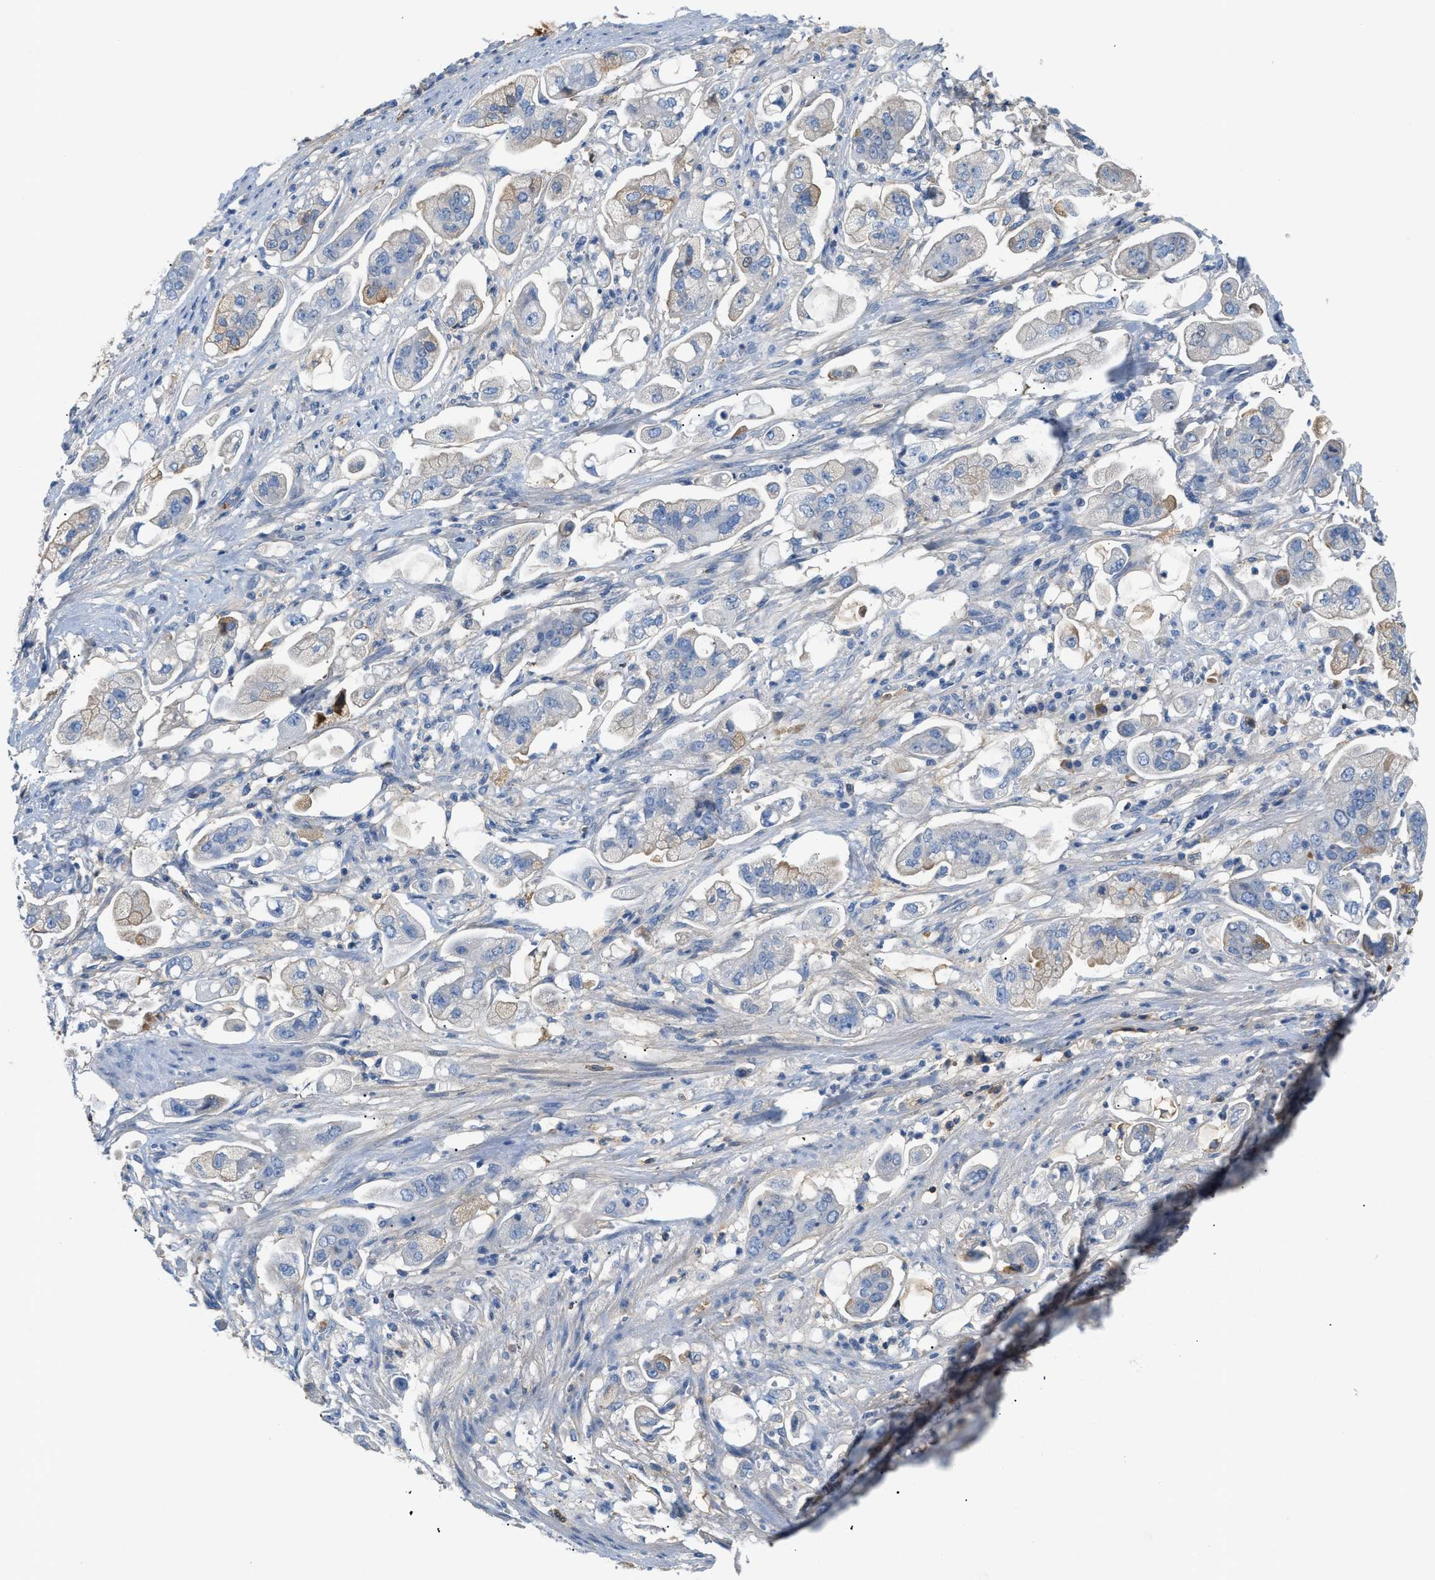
{"staining": {"intensity": "moderate", "quantity": "<25%", "location": "cytoplasmic/membranous"}, "tissue": "stomach cancer", "cell_type": "Tumor cells", "image_type": "cancer", "snomed": [{"axis": "morphology", "description": "Adenocarcinoma, NOS"}, {"axis": "topography", "description": "Stomach"}], "caption": "Immunohistochemistry histopathology image of adenocarcinoma (stomach) stained for a protein (brown), which displays low levels of moderate cytoplasmic/membranous expression in approximately <25% of tumor cells.", "gene": "CFI", "patient": {"sex": "male", "age": 62}}